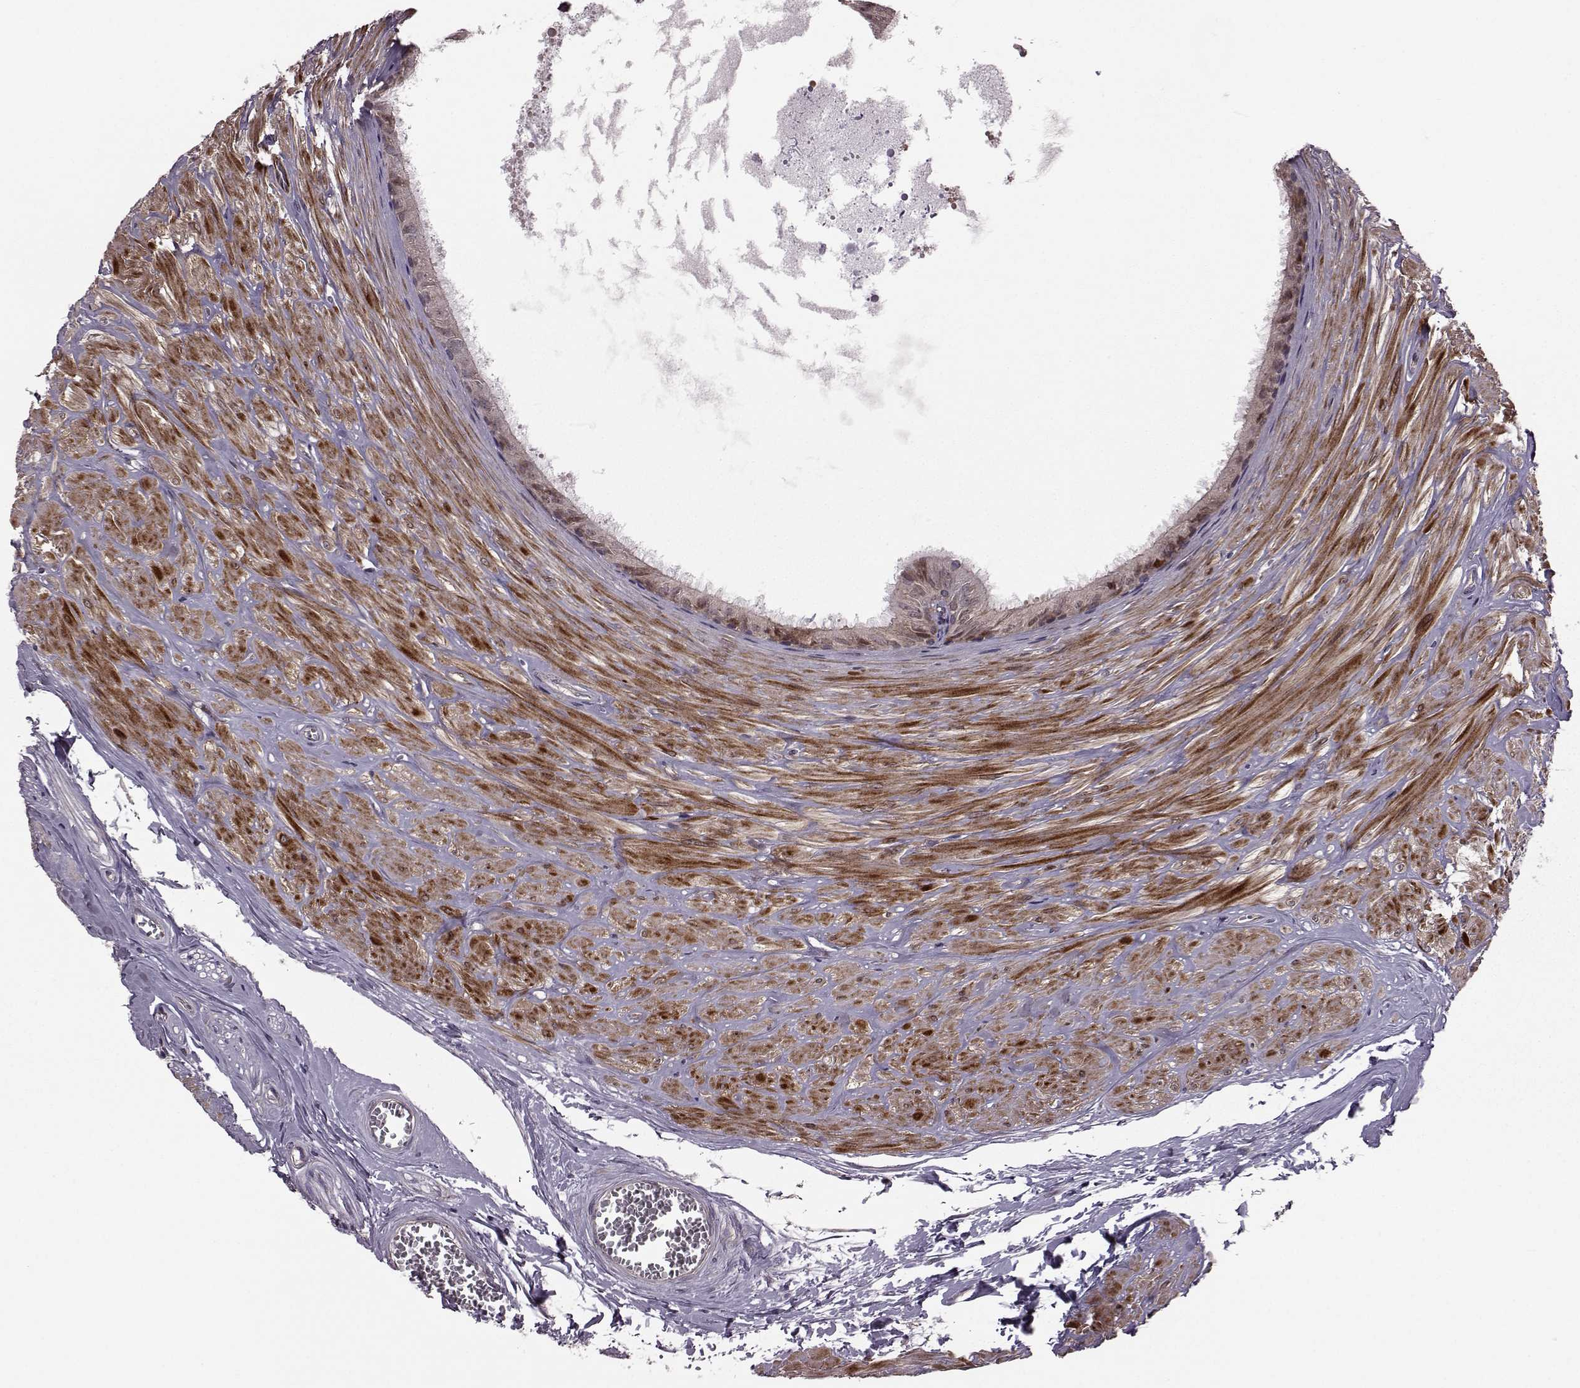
{"staining": {"intensity": "moderate", "quantity": "<25%", "location": "cytoplasmic/membranous"}, "tissue": "epididymis", "cell_type": "Glandular cells", "image_type": "normal", "snomed": [{"axis": "morphology", "description": "Normal tissue, NOS"}, {"axis": "topography", "description": "Epididymis"}], "caption": "Epididymis stained with immunohistochemistry (IHC) exhibits moderate cytoplasmic/membranous staining in approximately <25% of glandular cells. Nuclei are stained in blue.", "gene": "SYNPO", "patient": {"sex": "male", "age": 37}}